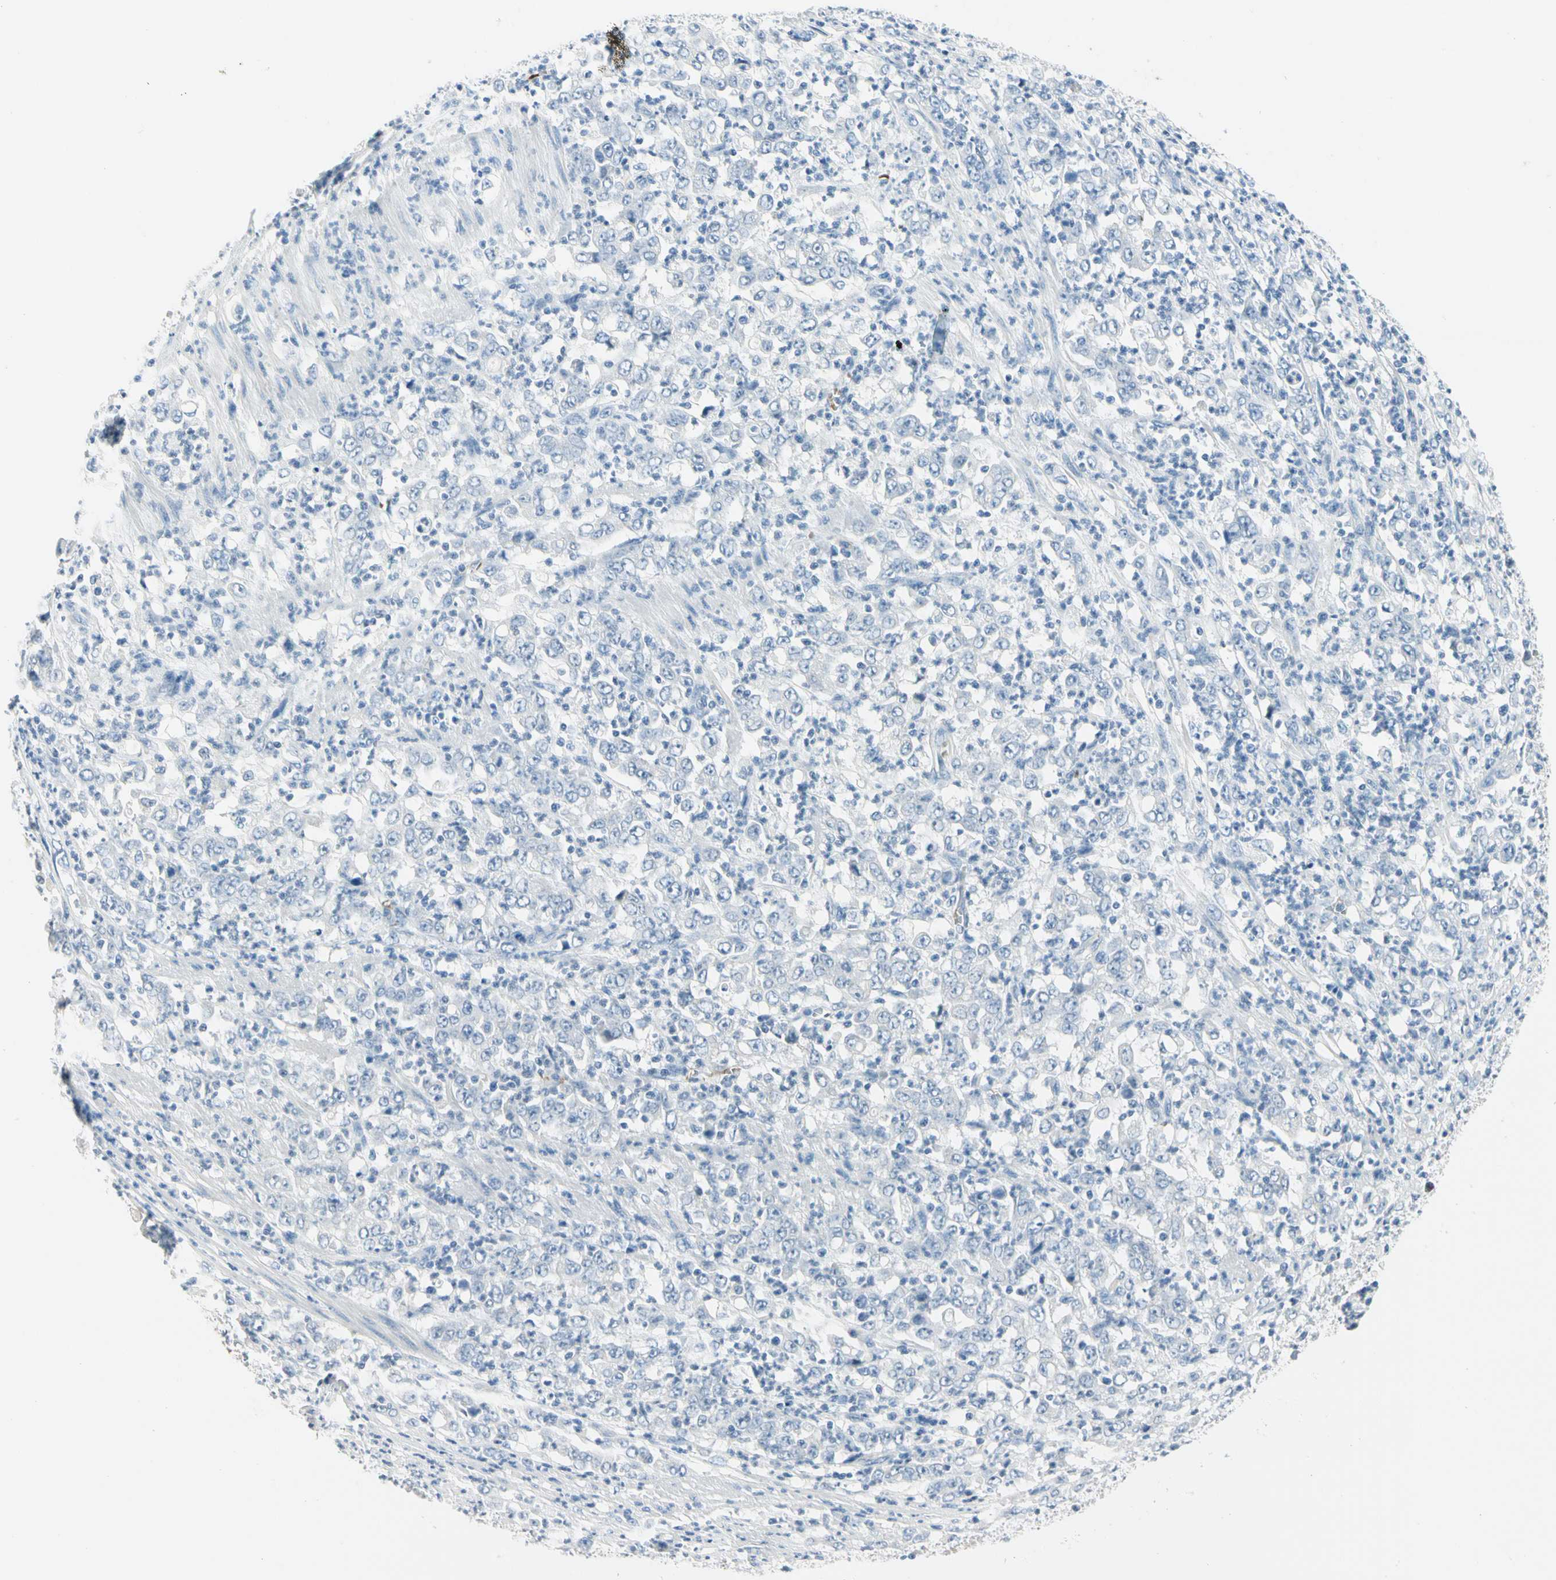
{"staining": {"intensity": "negative", "quantity": "none", "location": "none"}, "tissue": "stomach cancer", "cell_type": "Tumor cells", "image_type": "cancer", "snomed": [{"axis": "morphology", "description": "Adenocarcinoma, NOS"}, {"axis": "topography", "description": "Stomach, lower"}], "caption": "Human adenocarcinoma (stomach) stained for a protein using immunohistochemistry (IHC) demonstrates no positivity in tumor cells.", "gene": "CA1", "patient": {"sex": "female", "age": 71}}